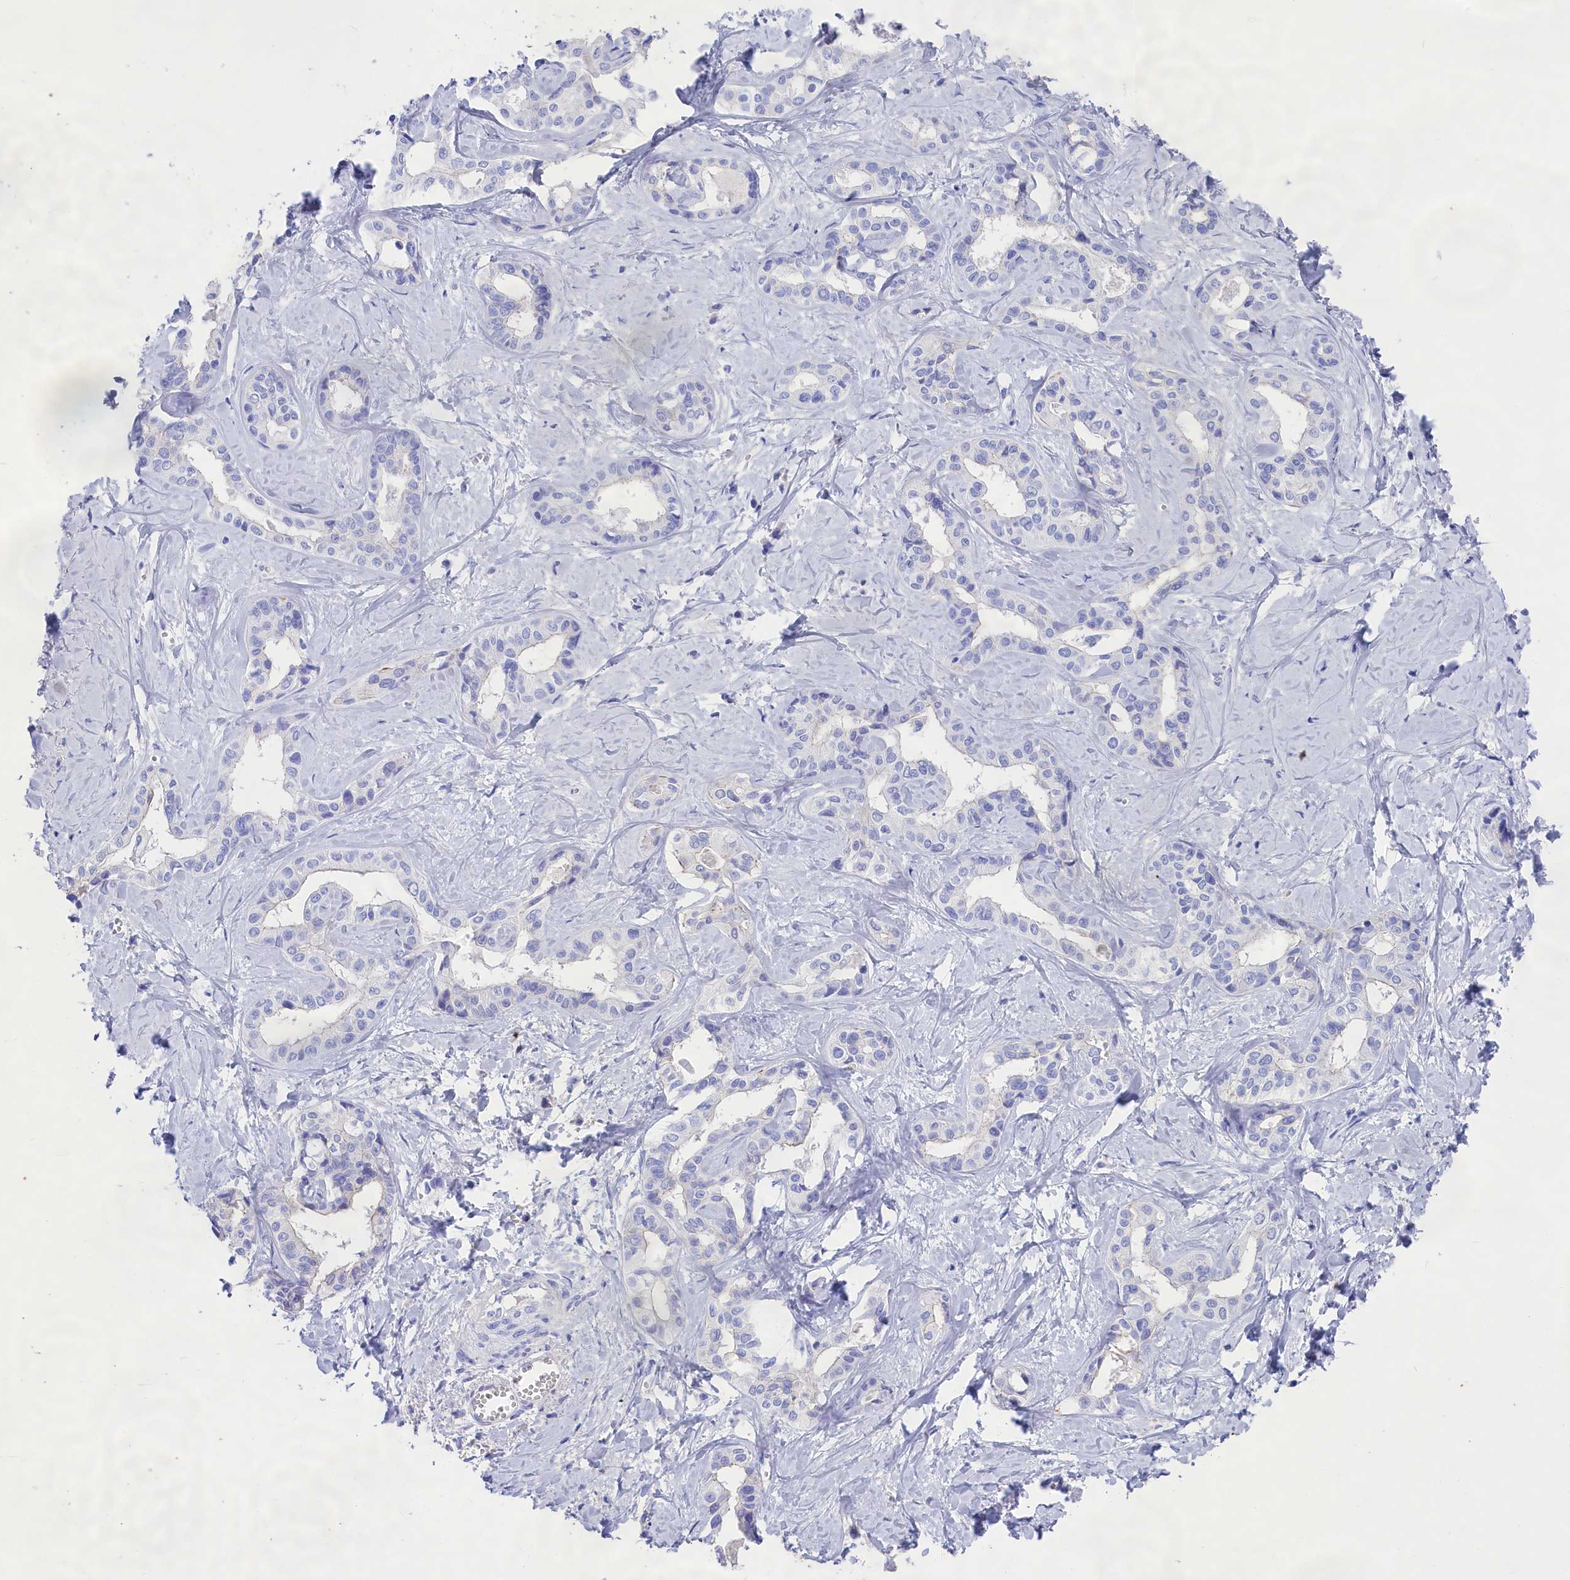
{"staining": {"intensity": "negative", "quantity": "none", "location": "none"}, "tissue": "liver cancer", "cell_type": "Tumor cells", "image_type": "cancer", "snomed": [{"axis": "morphology", "description": "Cholangiocarcinoma"}, {"axis": "topography", "description": "Liver"}], "caption": "Liver cancer (cholangiocarcinoma) stained for a protein using immunohistochemistry (IHC) demonstrates no expression tumor cells.", "gene": "SULT2A1", "patient": {"sex": "female", "age": 77}}